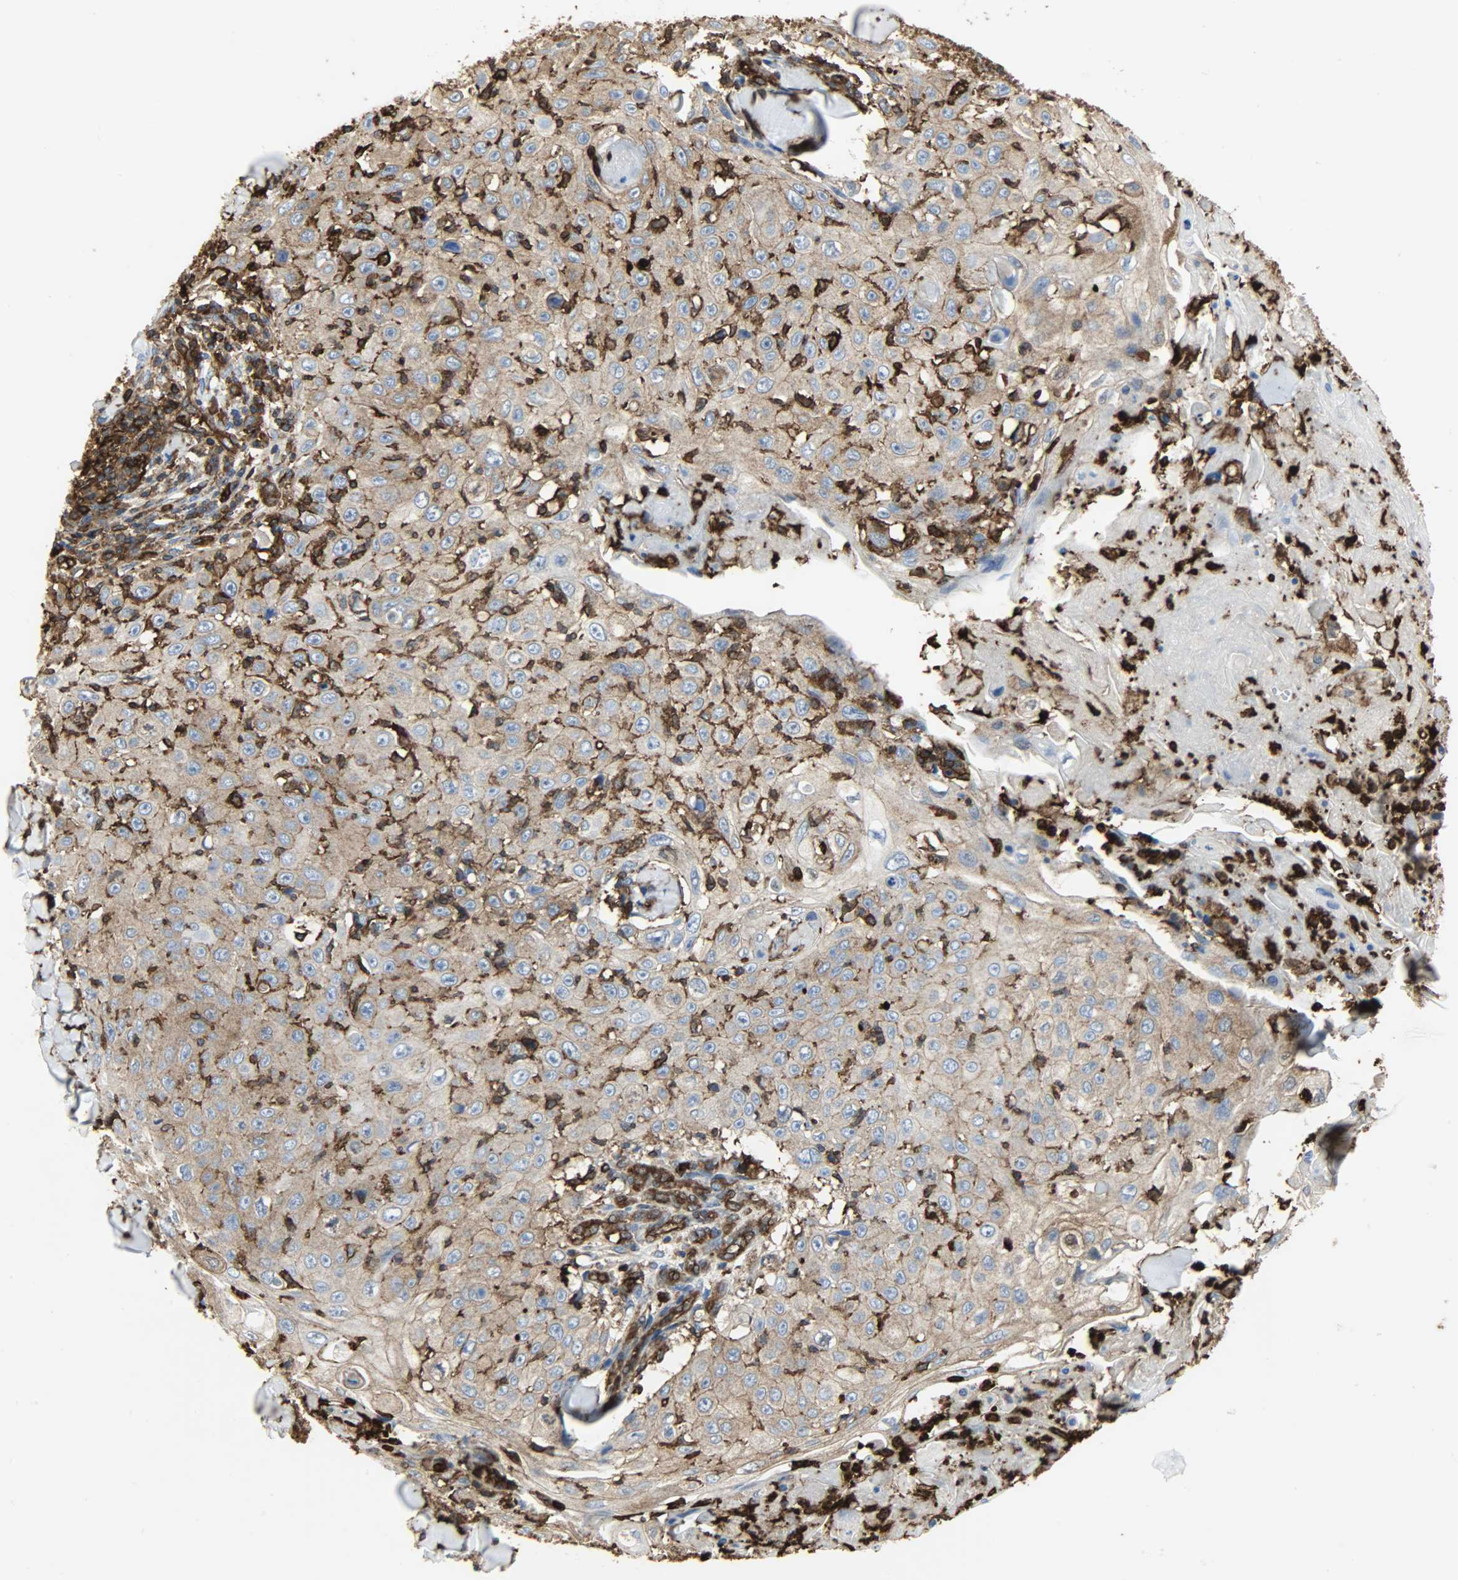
{"staining": {"intensity": "moderate", "quantity": ">75%", "location": "cytoplasmic/membranous"}, "tissue": "skin cancer", "cell_type": "Tumor cells", "image_type": "cancer", "snomed": [{"axis": "morphology", "description": "Squamous cell carcinoma, NOS"}, {"axis": "topography", "description": "Skin"}], "caption": "This micrograph displays IHC staining of human skin squamous cell carcinoma, with medium moderate cytoplasmic/membranous expression in about >75% of tumor cells.", "gene": "VASP", "patient": {"sex": "male", "age": 86}}